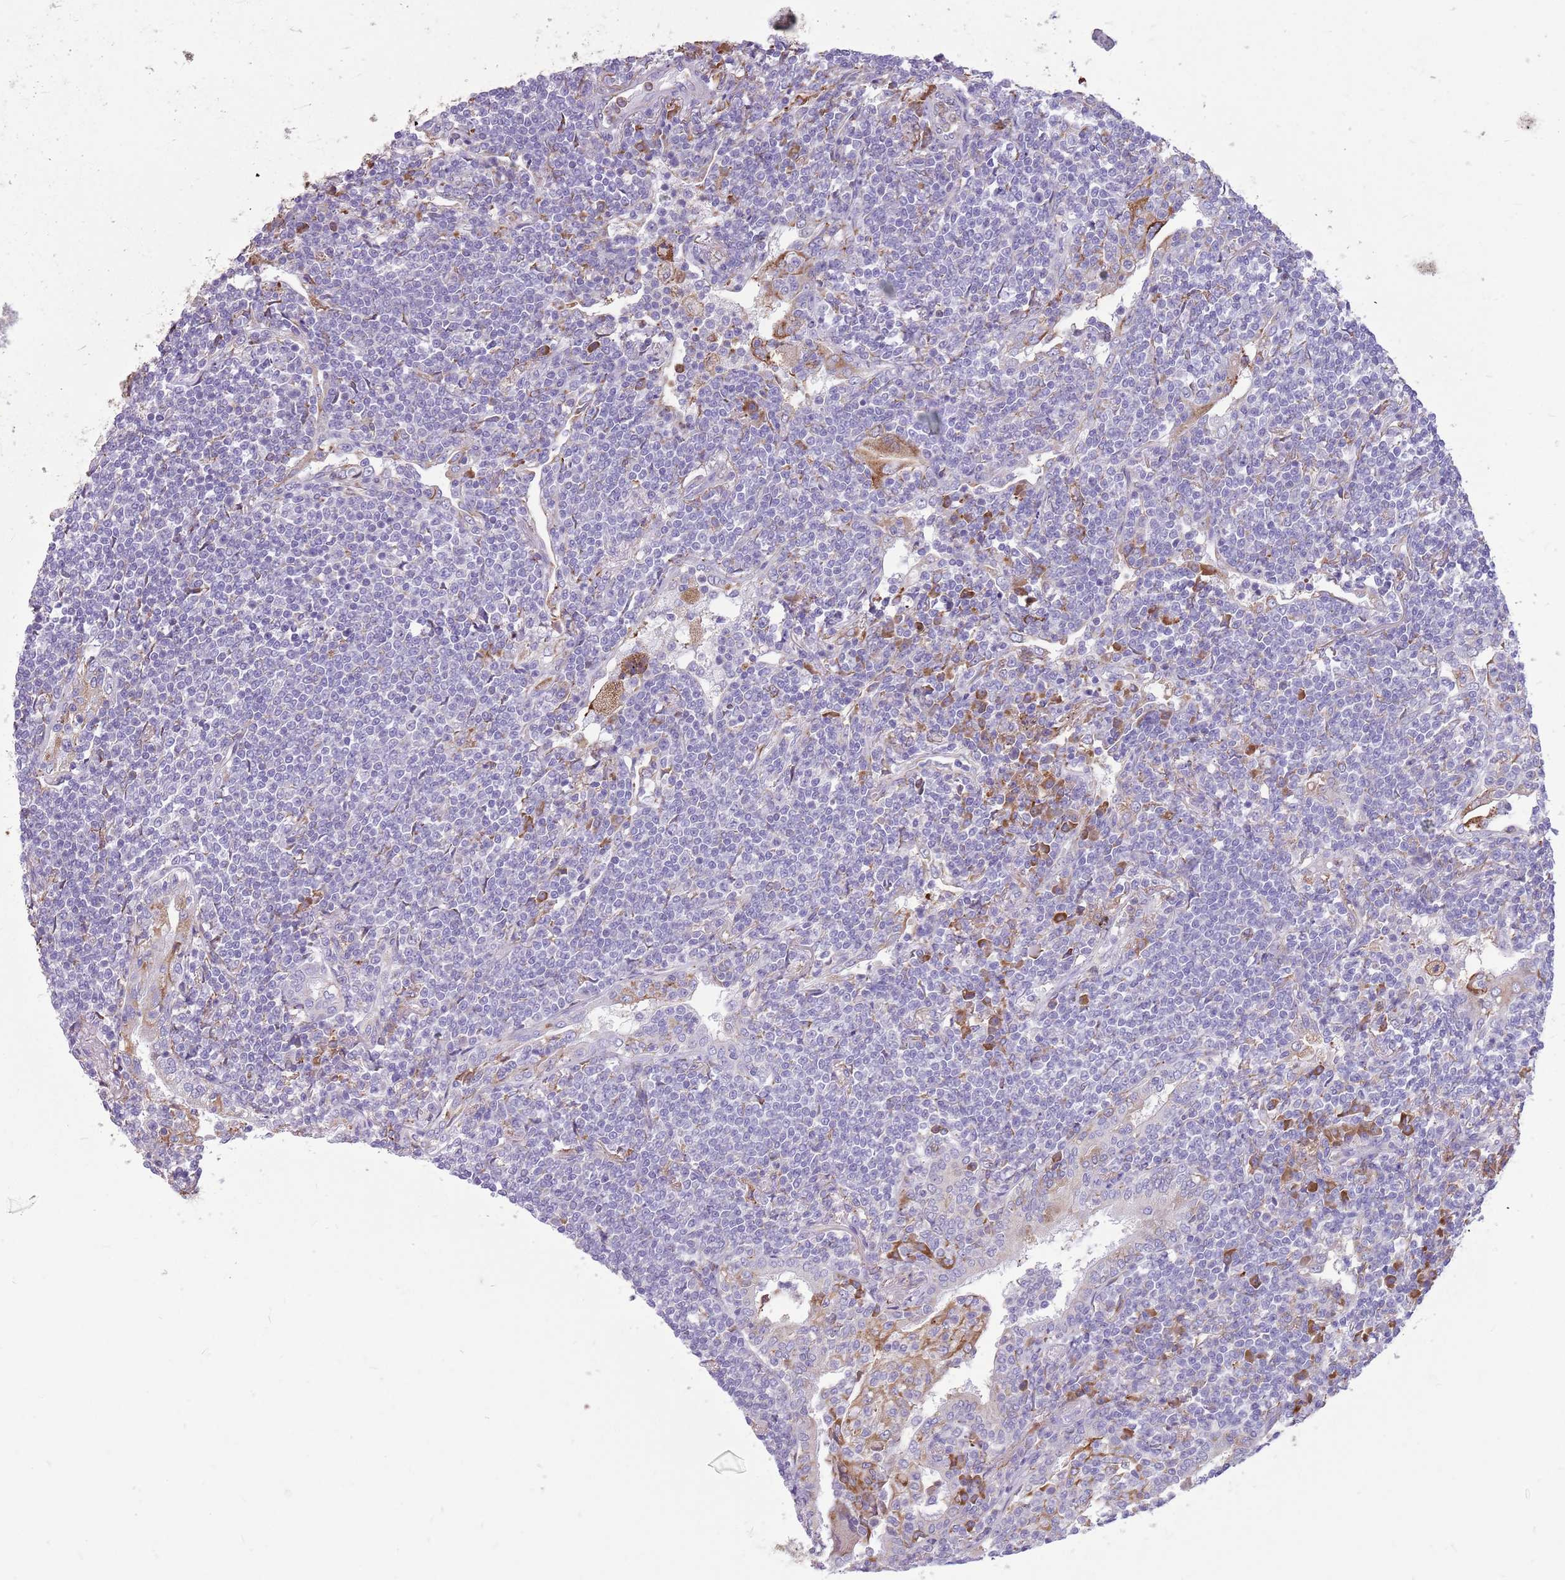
{"staining": {"intensity": "negative", "quantity": "none", "location": "none"}, "tissue": "lymphoma", "cell_type": "Tumor cells", "image_type": "cancer", "snomed": [{"axis": "morphology", "description": "Malignant lymphoma, non-Hodgkin's type, Low grade"}, {"axis": "topography", "description": "Lung"}], "caption": "A micrograph of human low-grade malignant lymphoma, non-Hodgkin's type is negative for staining in tumor cells. (Stains: DAB (3,3'-diaminobenzidine) immunohistochemistry (IHC) with hematoxylin counter stain, Microscopy: brightfield microscopy at high magnification).", "gene": "KCTD19", "patient": {"sex": "female", "age": 71}}